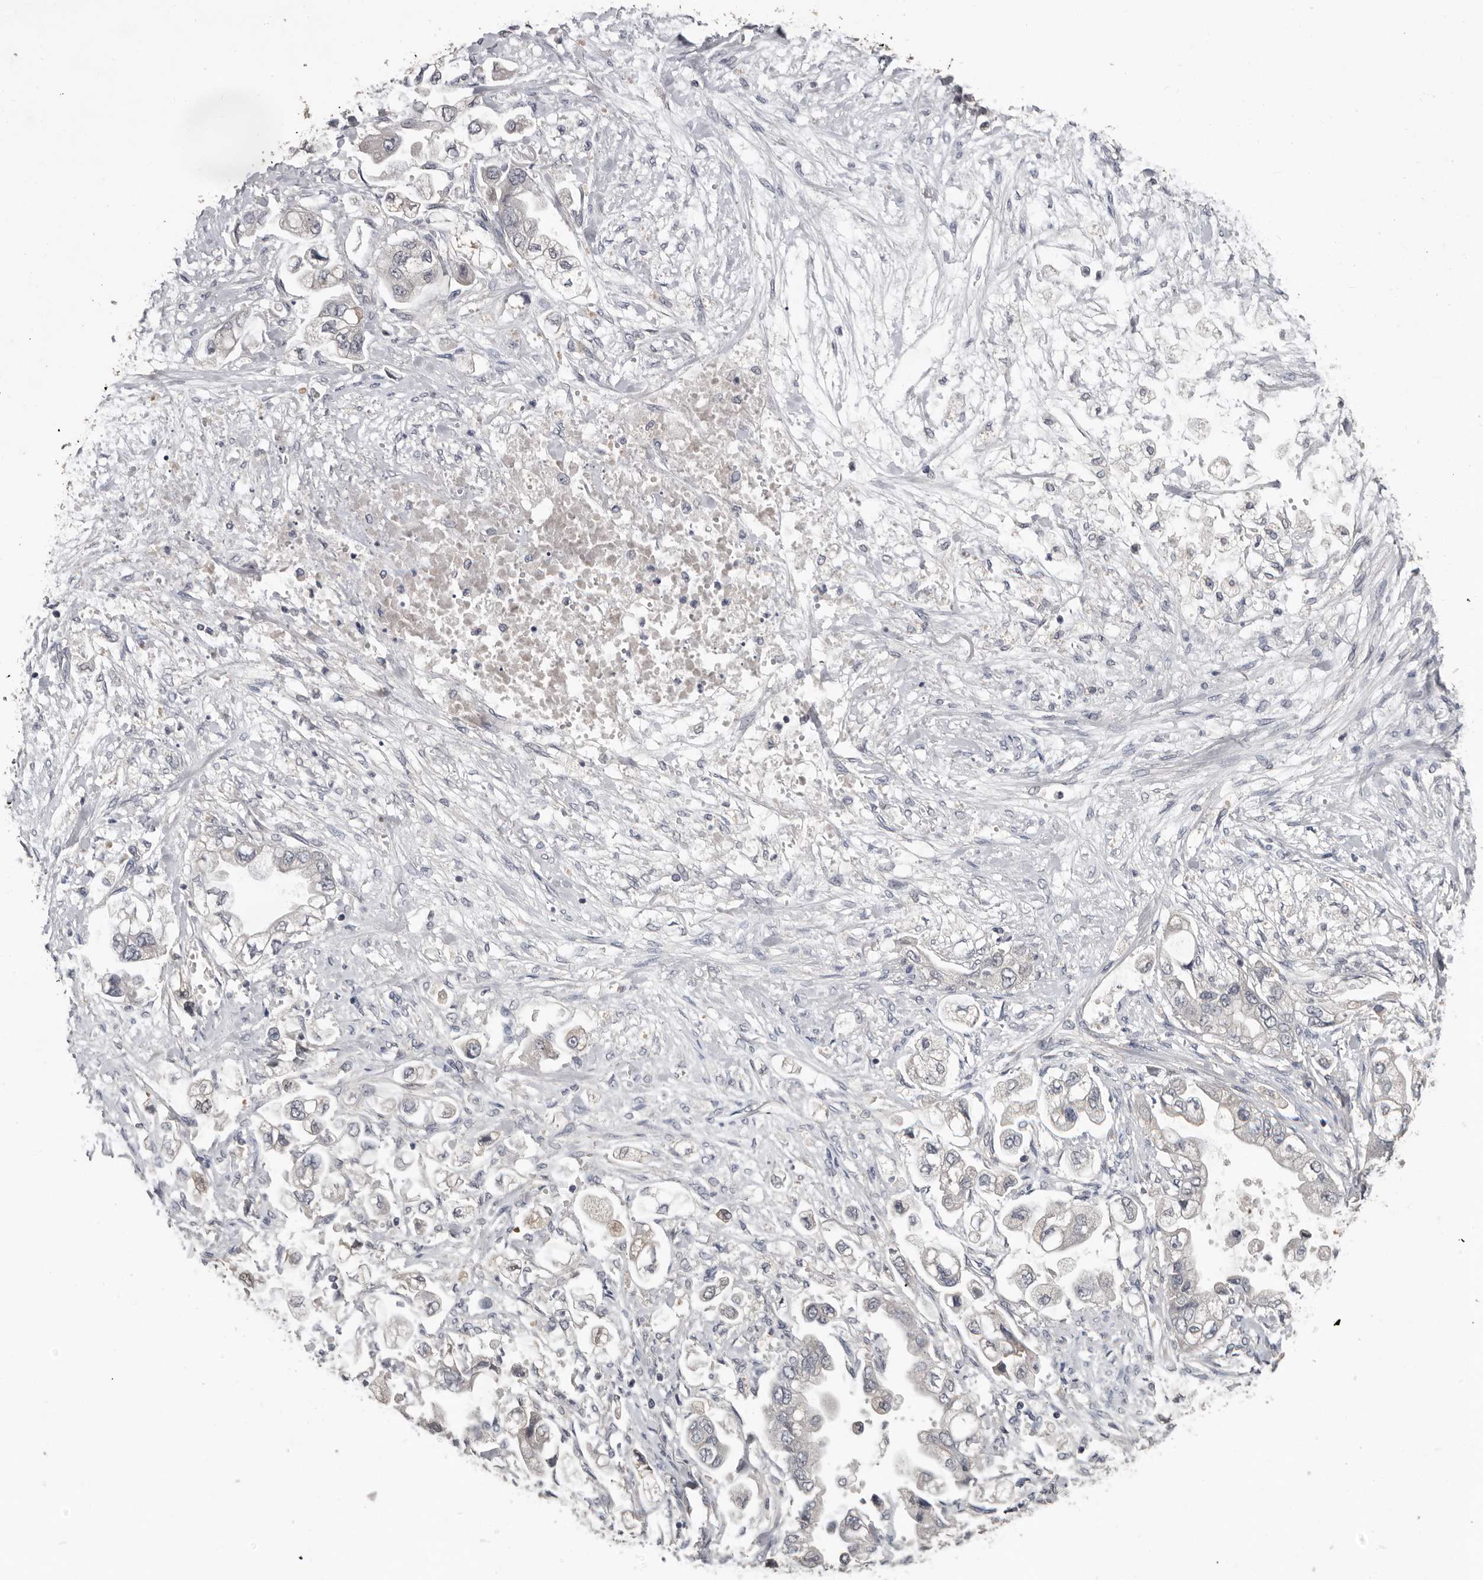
{"staining": {"intensity": "negative", "quantity": "none", "location": "none"}, "tissue": "stomach cancer", "cell_type": "Tumor cells", "image_type": "cancer", "snomed": [{"axis": "morphology", "description": "Adenocarcinoma, NOS"}, {"axis": "topography", "description": "Stomach"}], "caption": "Tumor cells are negative for brown protein staining in stomach adenocarcinoma.", "gene": "MTF1", "patient": {"sex": "male", "age": 62}}